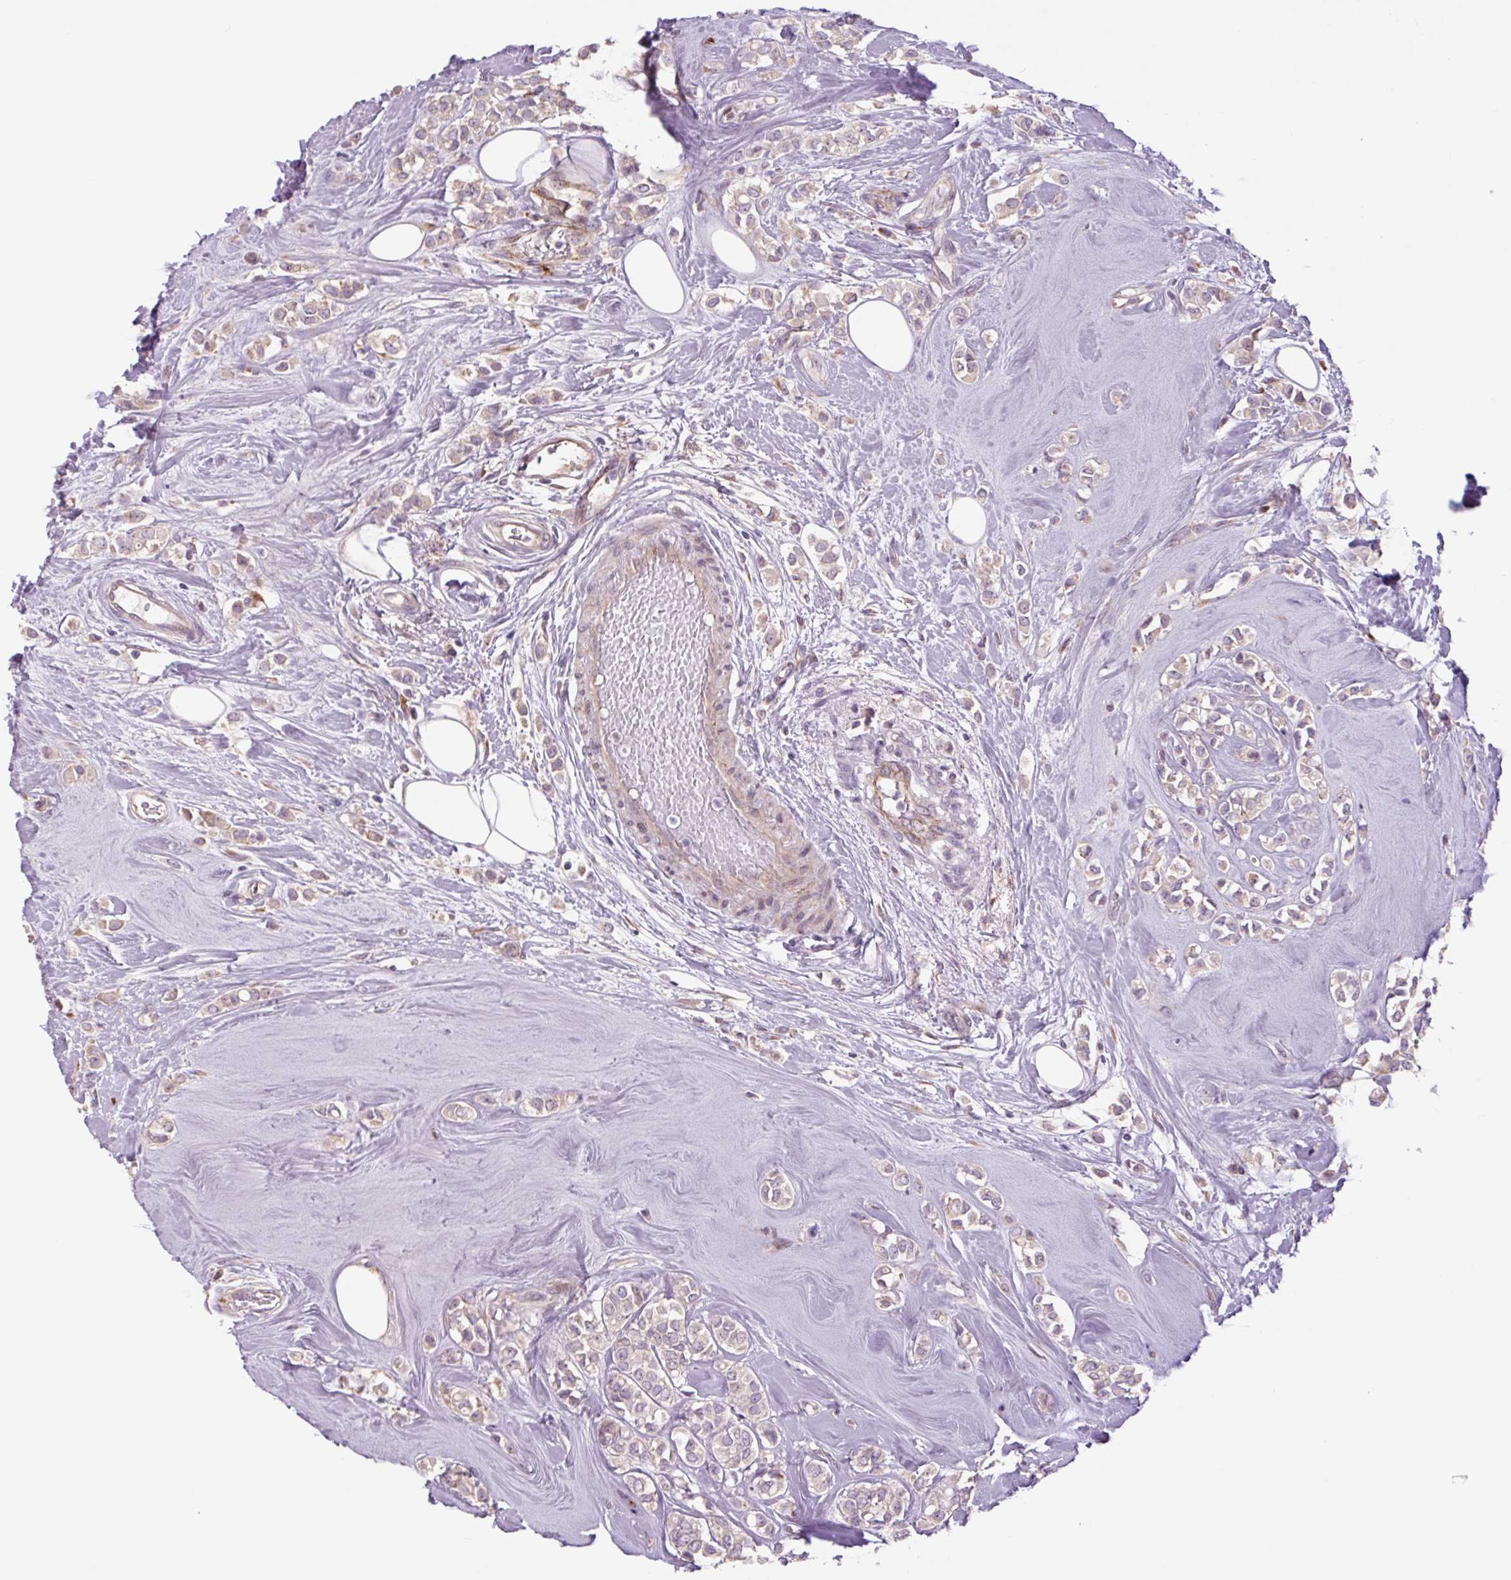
{"staining": {"intensity": "negative", "quantity": "none", "location": "none"}, "tissue": "breast cancer", "cell_type": "Tumor cells", "image_type": "cancer", "snomed": [{"axis": "morphology", "description": "Lobular carcinoma"}, {"axis": "topography", "description": "Breast"}], "caption": "IHC photomicrograph of neoplastic tissue: breast cancer (lobular carcinoma) stained with DAB (3,3'-diaminobenzidine) displays no significant protein expression in tumor cells.", "gene": "PLA2G4A", "patient": {"sex": "female", "age": 68}}